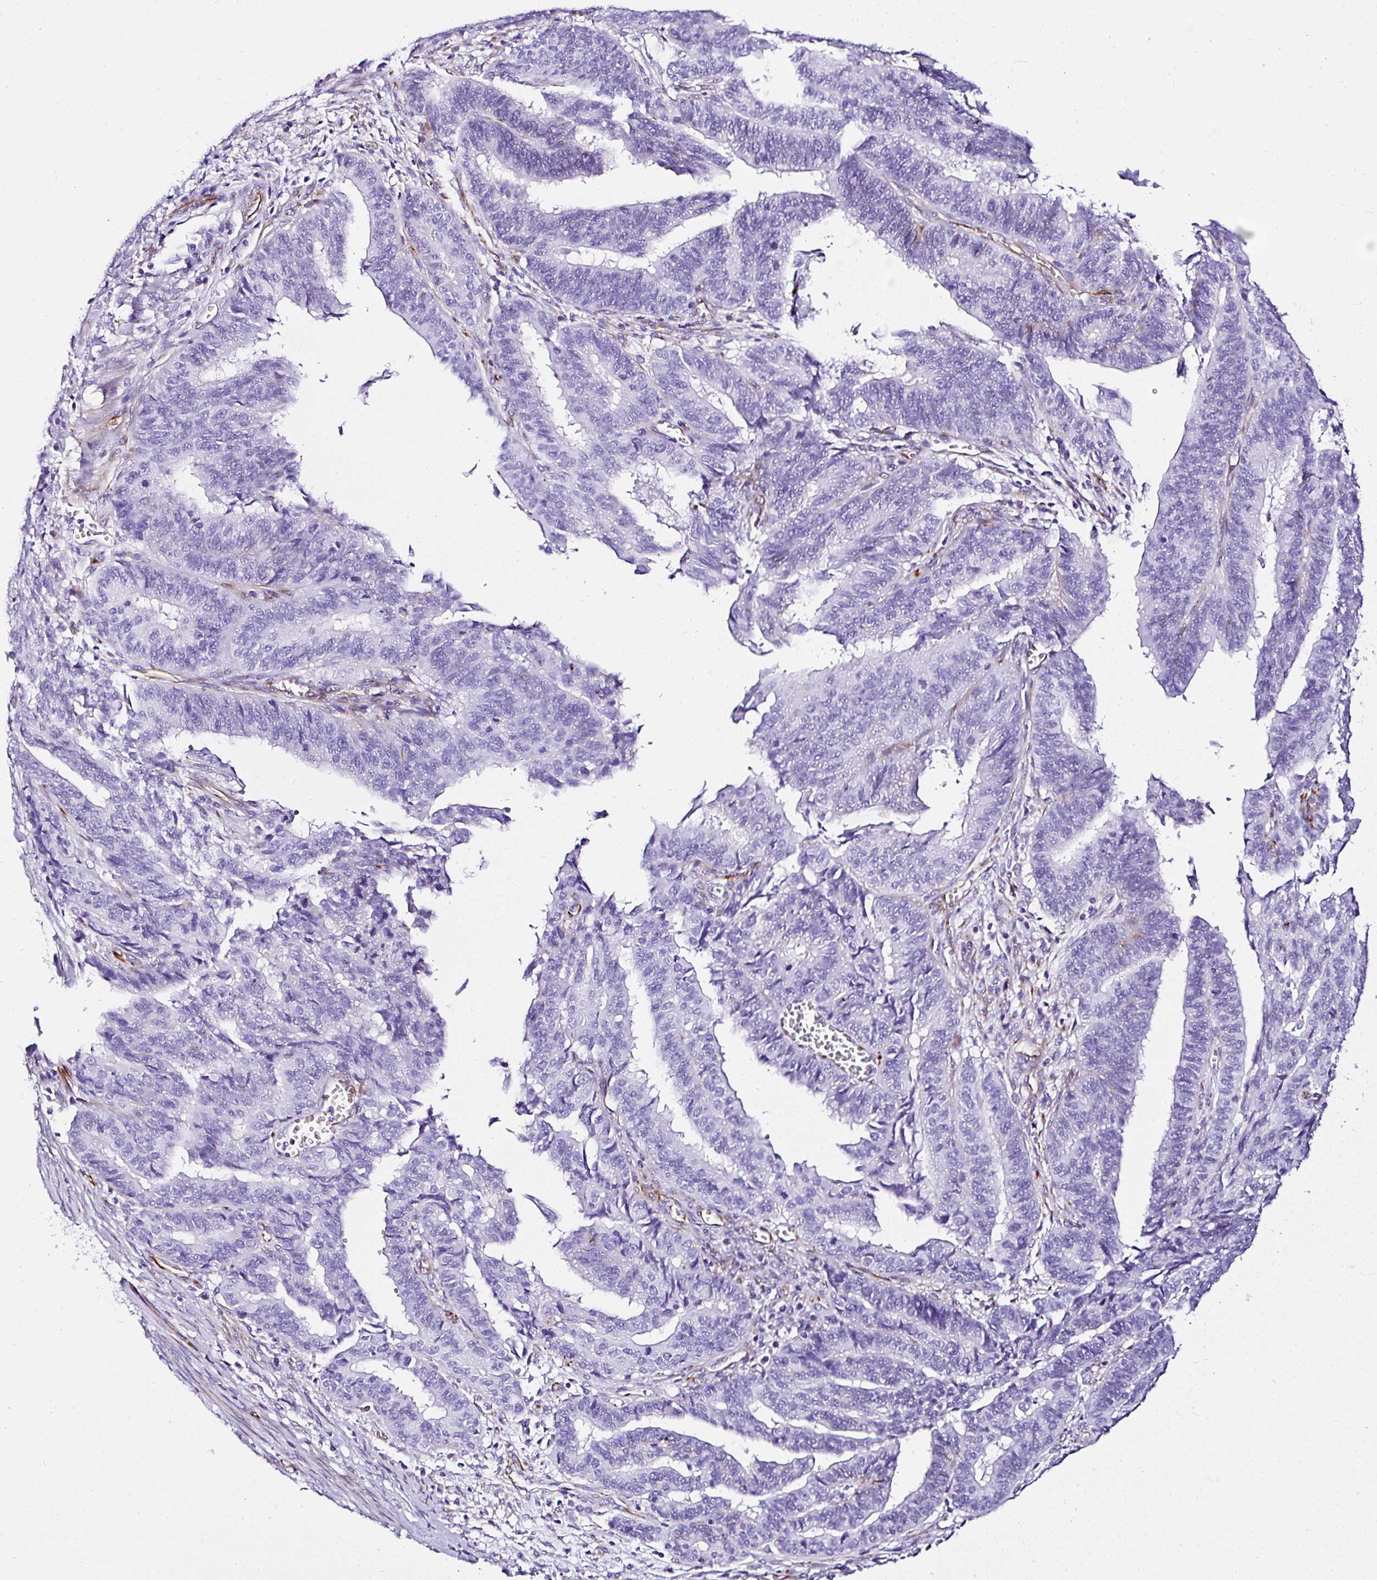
{"staining": {"intensity": "negative", "quantity": "none", "location": "none"}, "tissue": "endometrial cancer", "cell_type": "Tumor cells", "image_type": "cancer", "snomed": [{"axis": "morphology", "description": "Adenocarcinoma, NOS"}, {"axis": "topography", "description": "Endometrium"}], "caption": "Tumor cells are negative for protein expression in human adenocarcinoma (endometrial).", "gene": "DEPDC5", "patient": {"sex": "female", "age": 65}}